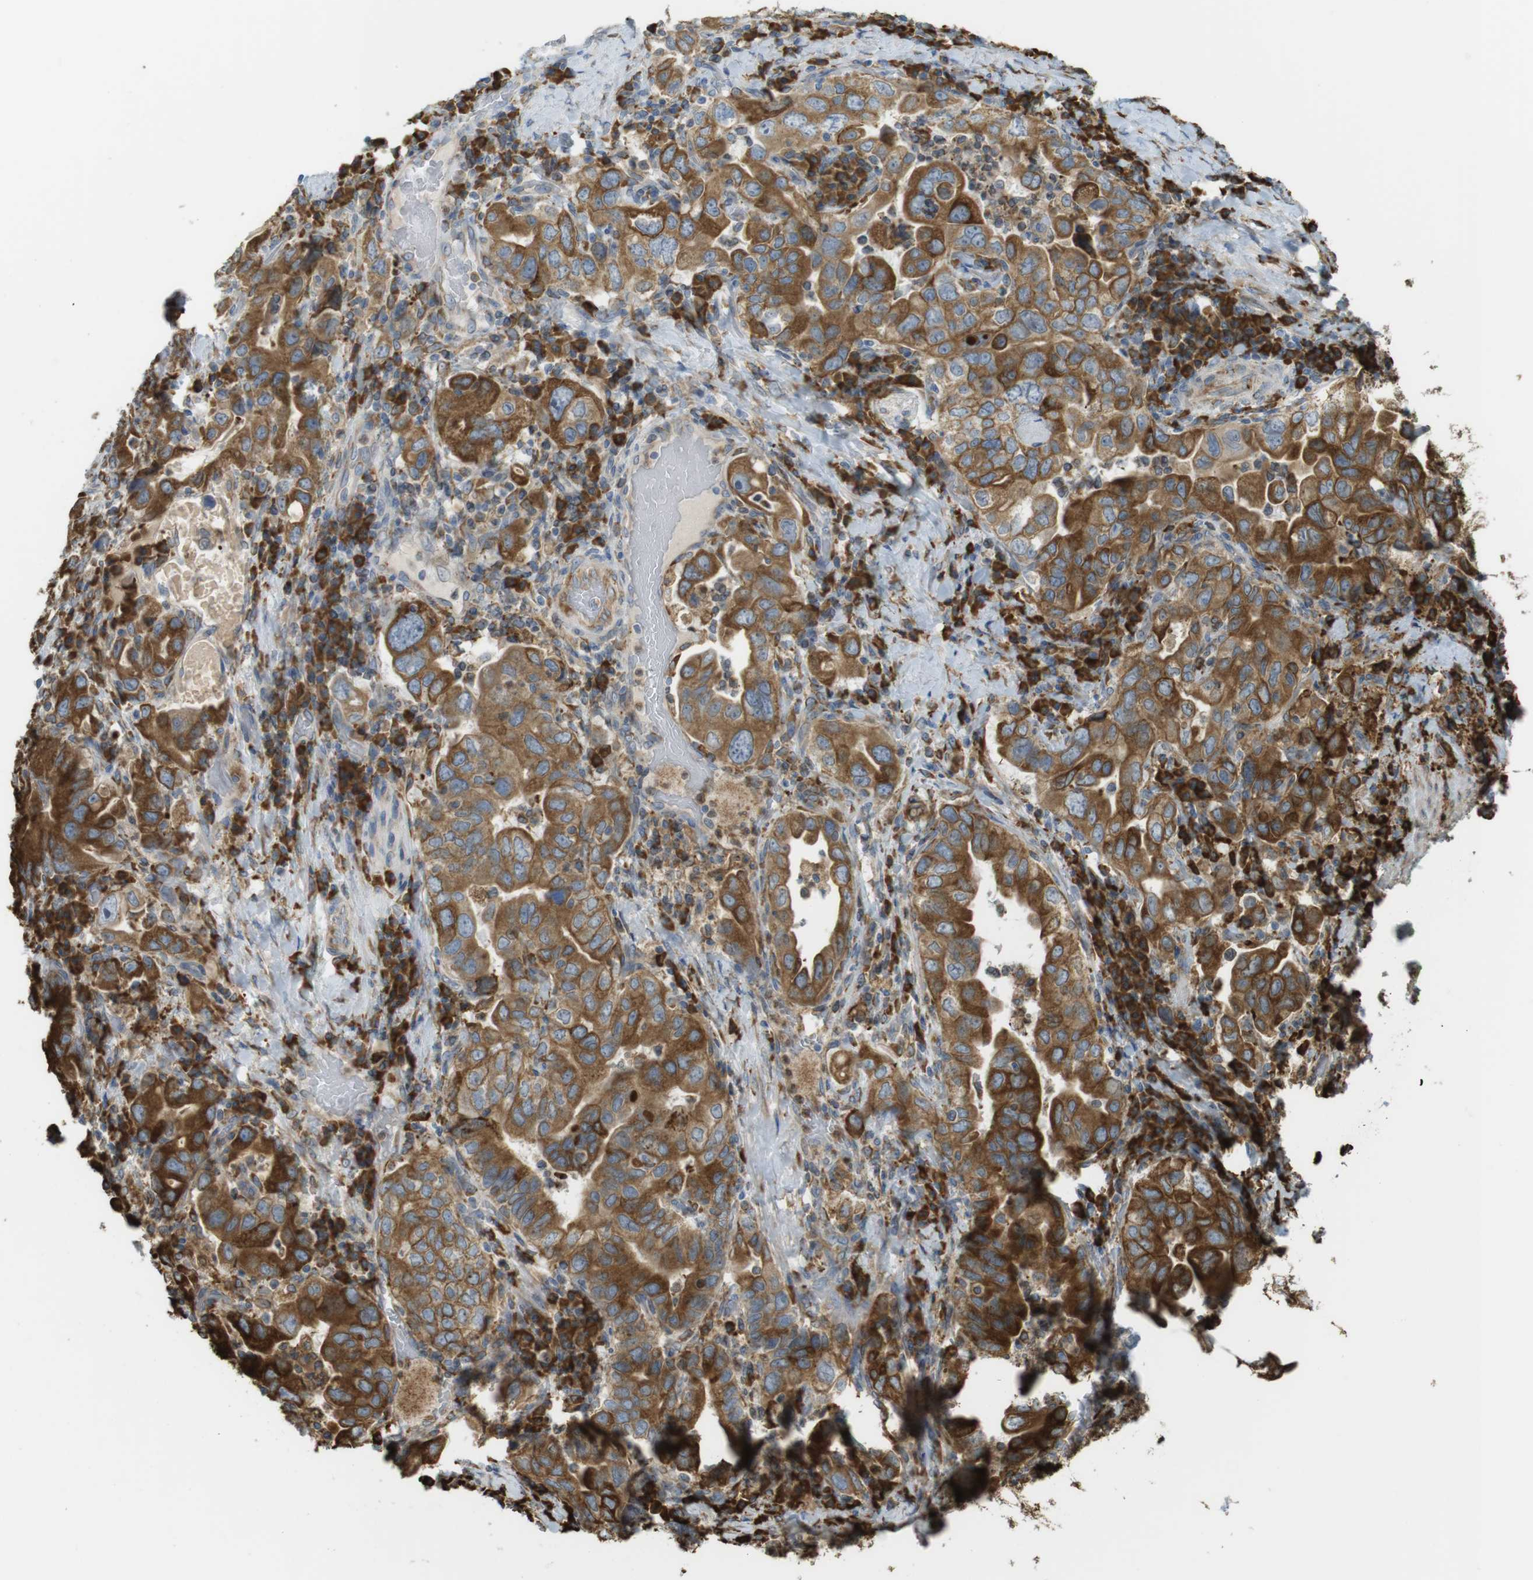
{"staining": {"intensity": "moderate", "quantity": ">75%", "location": "cytoplasmic/membranous"}, "tissue": "stomach cancer", "cell_type": "Tumor cells", "image_type": "cancer", "snomed": [{"axis": "morphology", "description": "Adenocarcinoma, NOS"}, {"axis": "topography", "description": "Stomach, upper"}], "caption": "Immunohistochemistry image of neoplastic tissue: human stomach cancer stained using IHC exhibits medium levels of moderate protein expression localized specifically in the cytoplasmic/membranous of tumor cells, appearing as a cytoplasmic/membranous brown color.", "gene": "MBOAT2", "patient": {"sex": "male", "age": 62}}